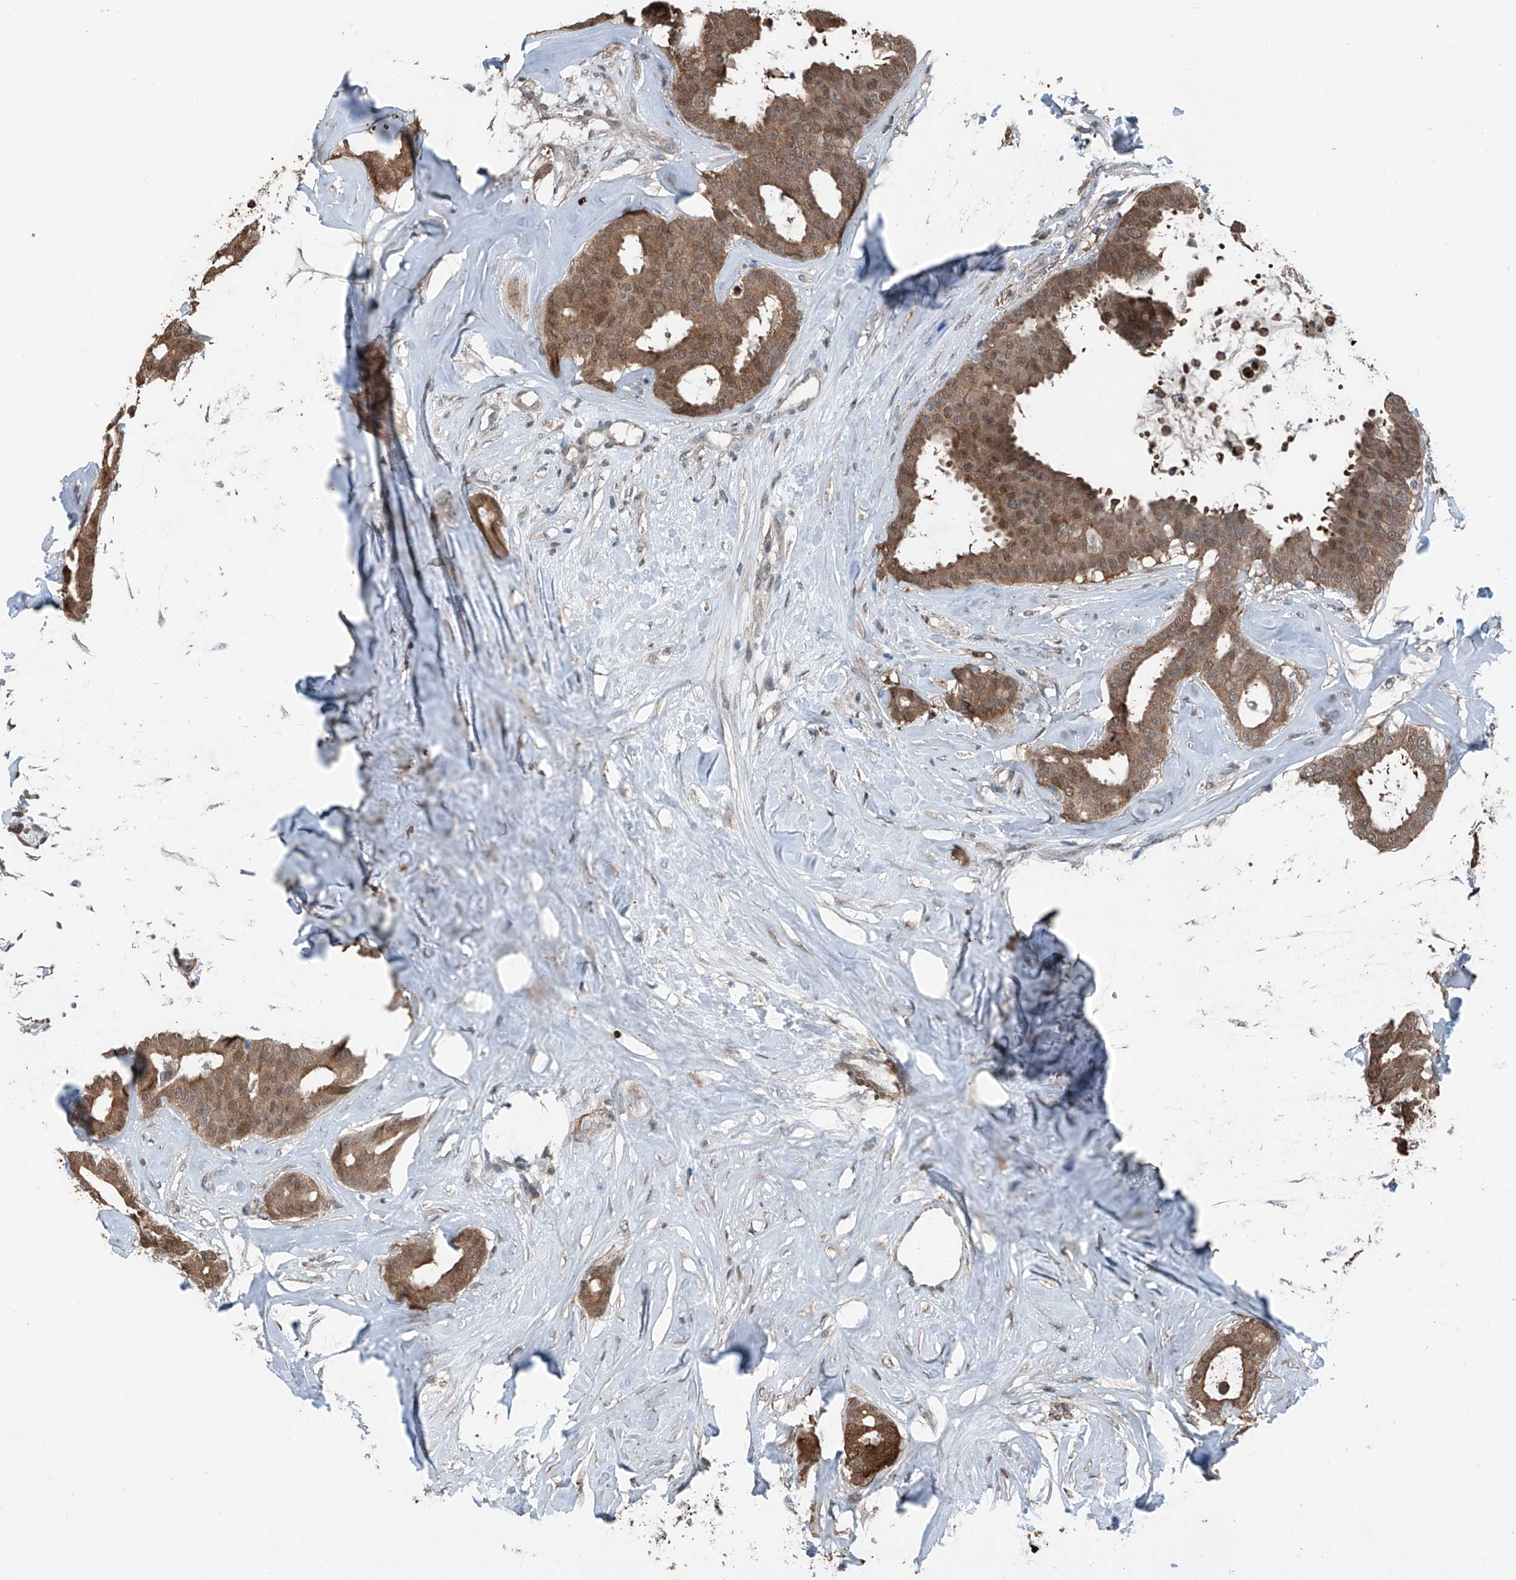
{"staining": {"intensity": "moderate", "quantity": ">75%", "location": "cytoplasmic/membranous,nuclear"}, "tissue": "breast cancer", "cell_type": "Tumor cells", "image_type": "cancer", "snomed": [{"axis": "morphology", "description": "Duct carcinoma"}, {"axis": "topography", "description": "Breast"}], "caption": "IHC (DAB) staining of breast cancer exhibits moderate cytoplasmic/membranous and nuclear protein expression in approximately >75% of tumor cells.", "gene": "HSPA6", "patient": {"sex": "female", "age": 75}}